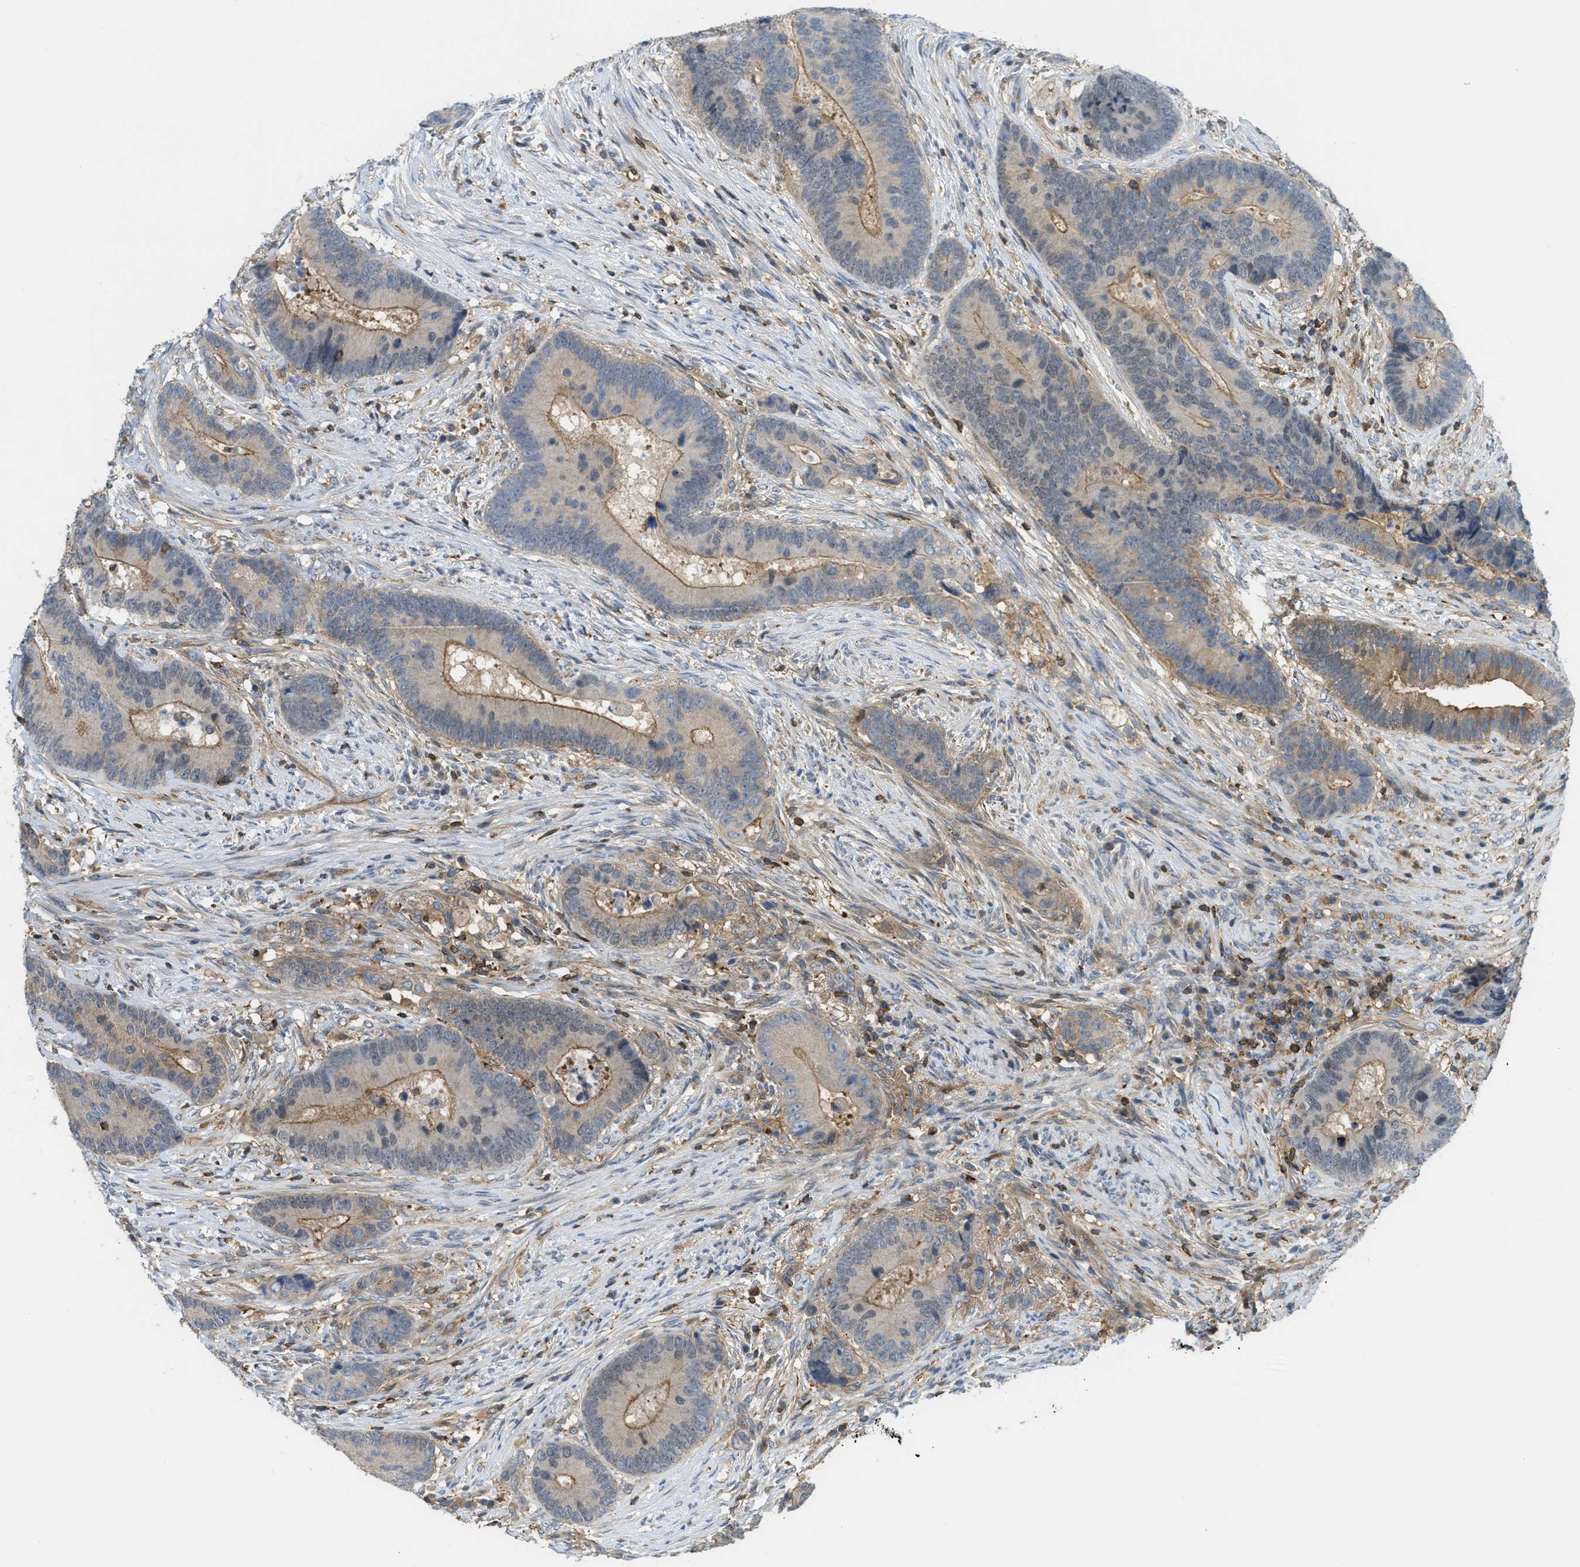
{"staining": {"intensity": "weak", "quantity": ">75%", "location": "cytoplasmic/membranous"}, "tissue": "colorectal cancer", "cell_type": "Tumor cells", "image_type": "cancer", "snomed": [{"axis": "morphology", "description": "Adenocarcinoma, NOS"}, {"axis": "topography", "description": "Rectum"}], "caption": "Adenocarcinoma (colorectal) was stained to show a protein in brown. There is low levels of weak cytoplasmic/membranous positivity in about >75% of tumor cells.", "gene": "GRIK2", "patient": {"sex": "female", "age": 89}}